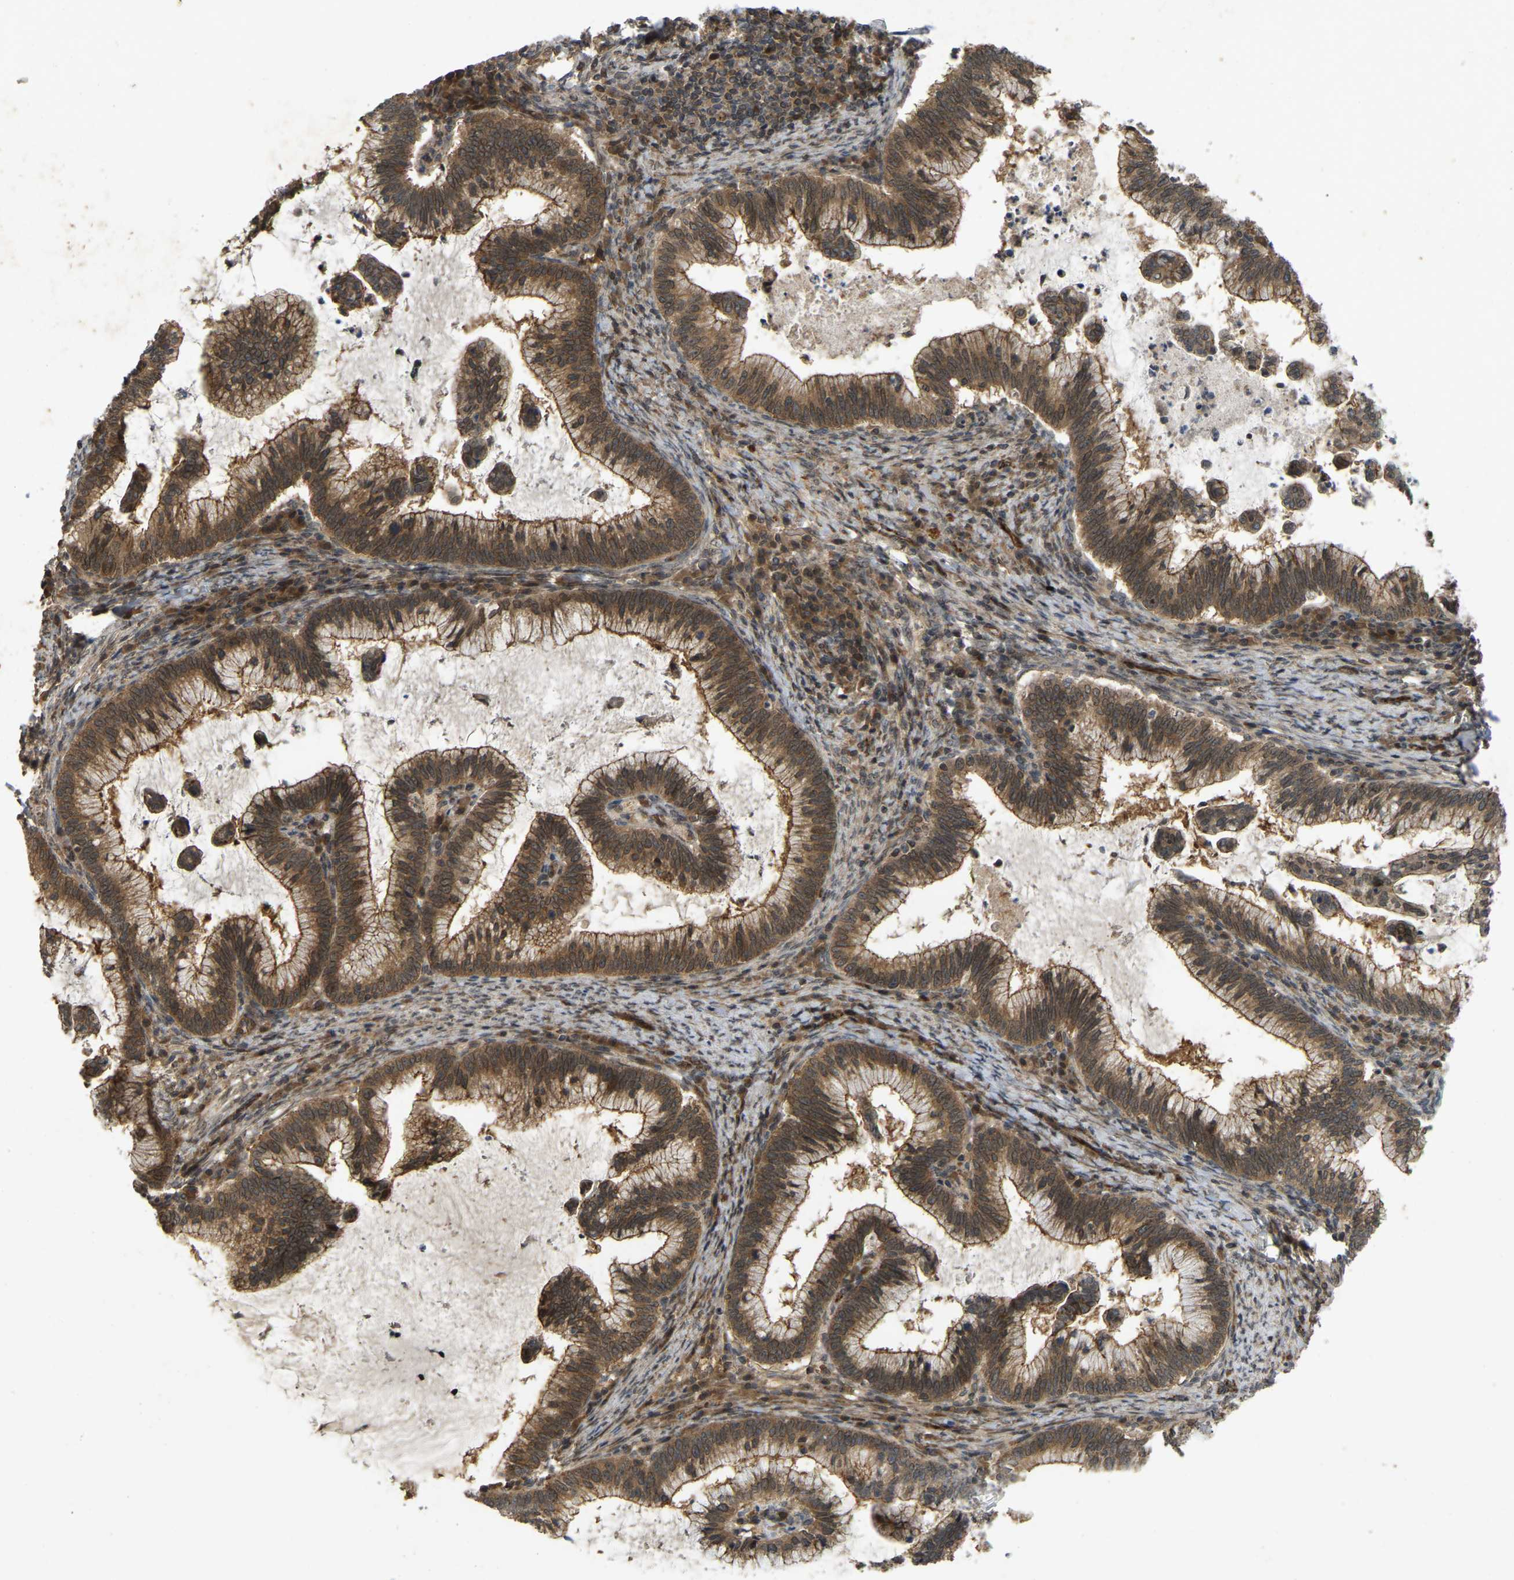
{"staining": {"intensity": "strong", "quantity": ">75%", "location": "cytoplasmic/membranous,nuclear"}, "tissue": "cervical cancer", "cell_type": "Tumor cells", "image_type": "cancer", "snomed": [{"axis": "morphology", "description": "Adenocarcinoma, NOS"}, {"axis": "topography", "description": "Cervix"}], "caption": "Human cervical adenocarcinoma stained with a brown dye exhibits strong cytoplasmic/membranous and nuclear positive positivity in about >75% of tumor cells.", "gene": "KIAA1549", "patient": {"sex": "female", "age": 36}}